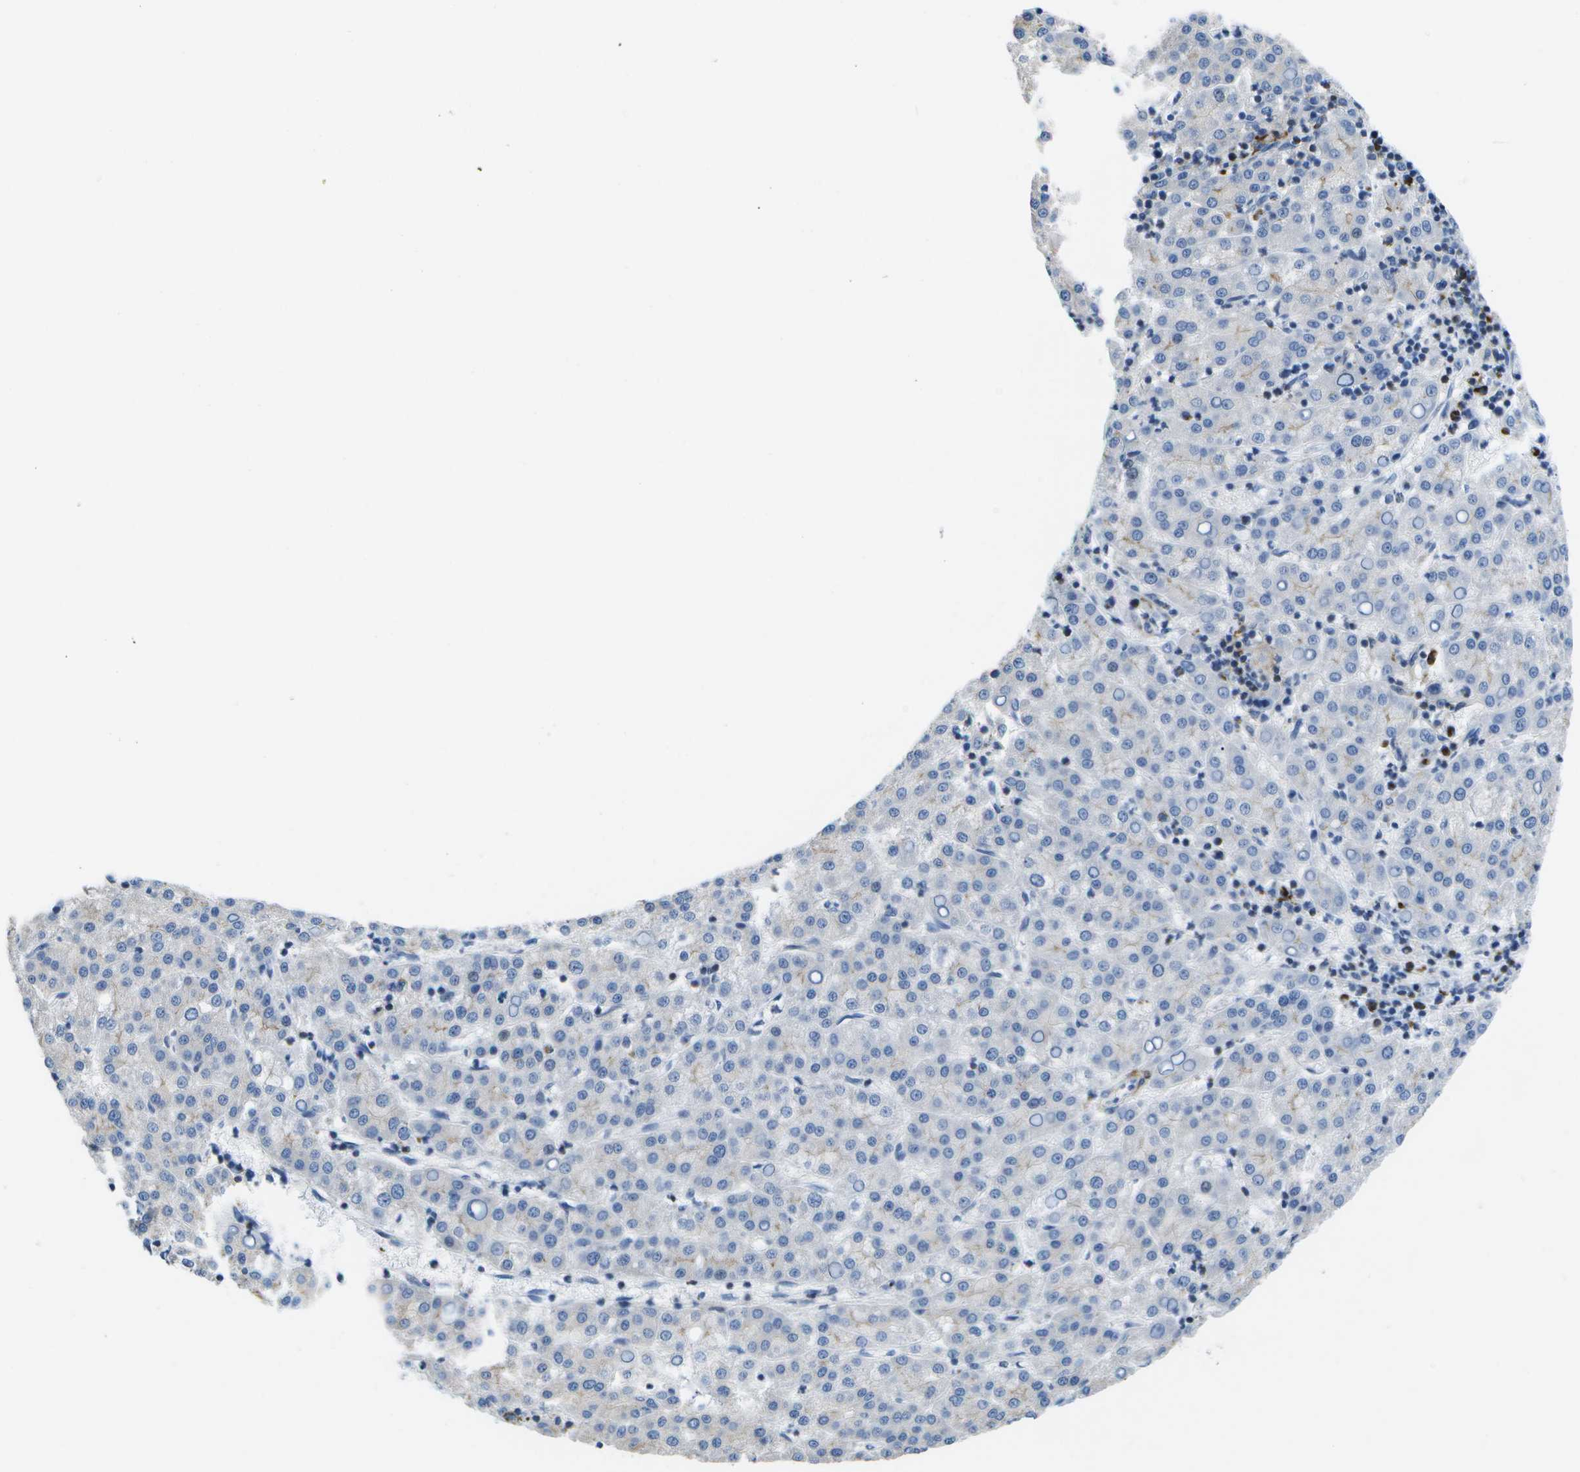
{"staining": {"intensity": "negative", "quantity": "none", "location": "none"}, "tissue": "liver cancer", "cell_type": "Tumor cells", "image_type": "cancer", "snomed": [{"axis": "morphology", "description": "Carcinoma, Hepatocellular, NOS"}, {"axis": "topography", "description": "Liver"}], "caption": "Immunohistochemistry of human liver hepatocellular carcinoma exhibits no staining in tumor cells.", "gene": "ADGRG6", "patient": {"sex": "female", "age": 58}}